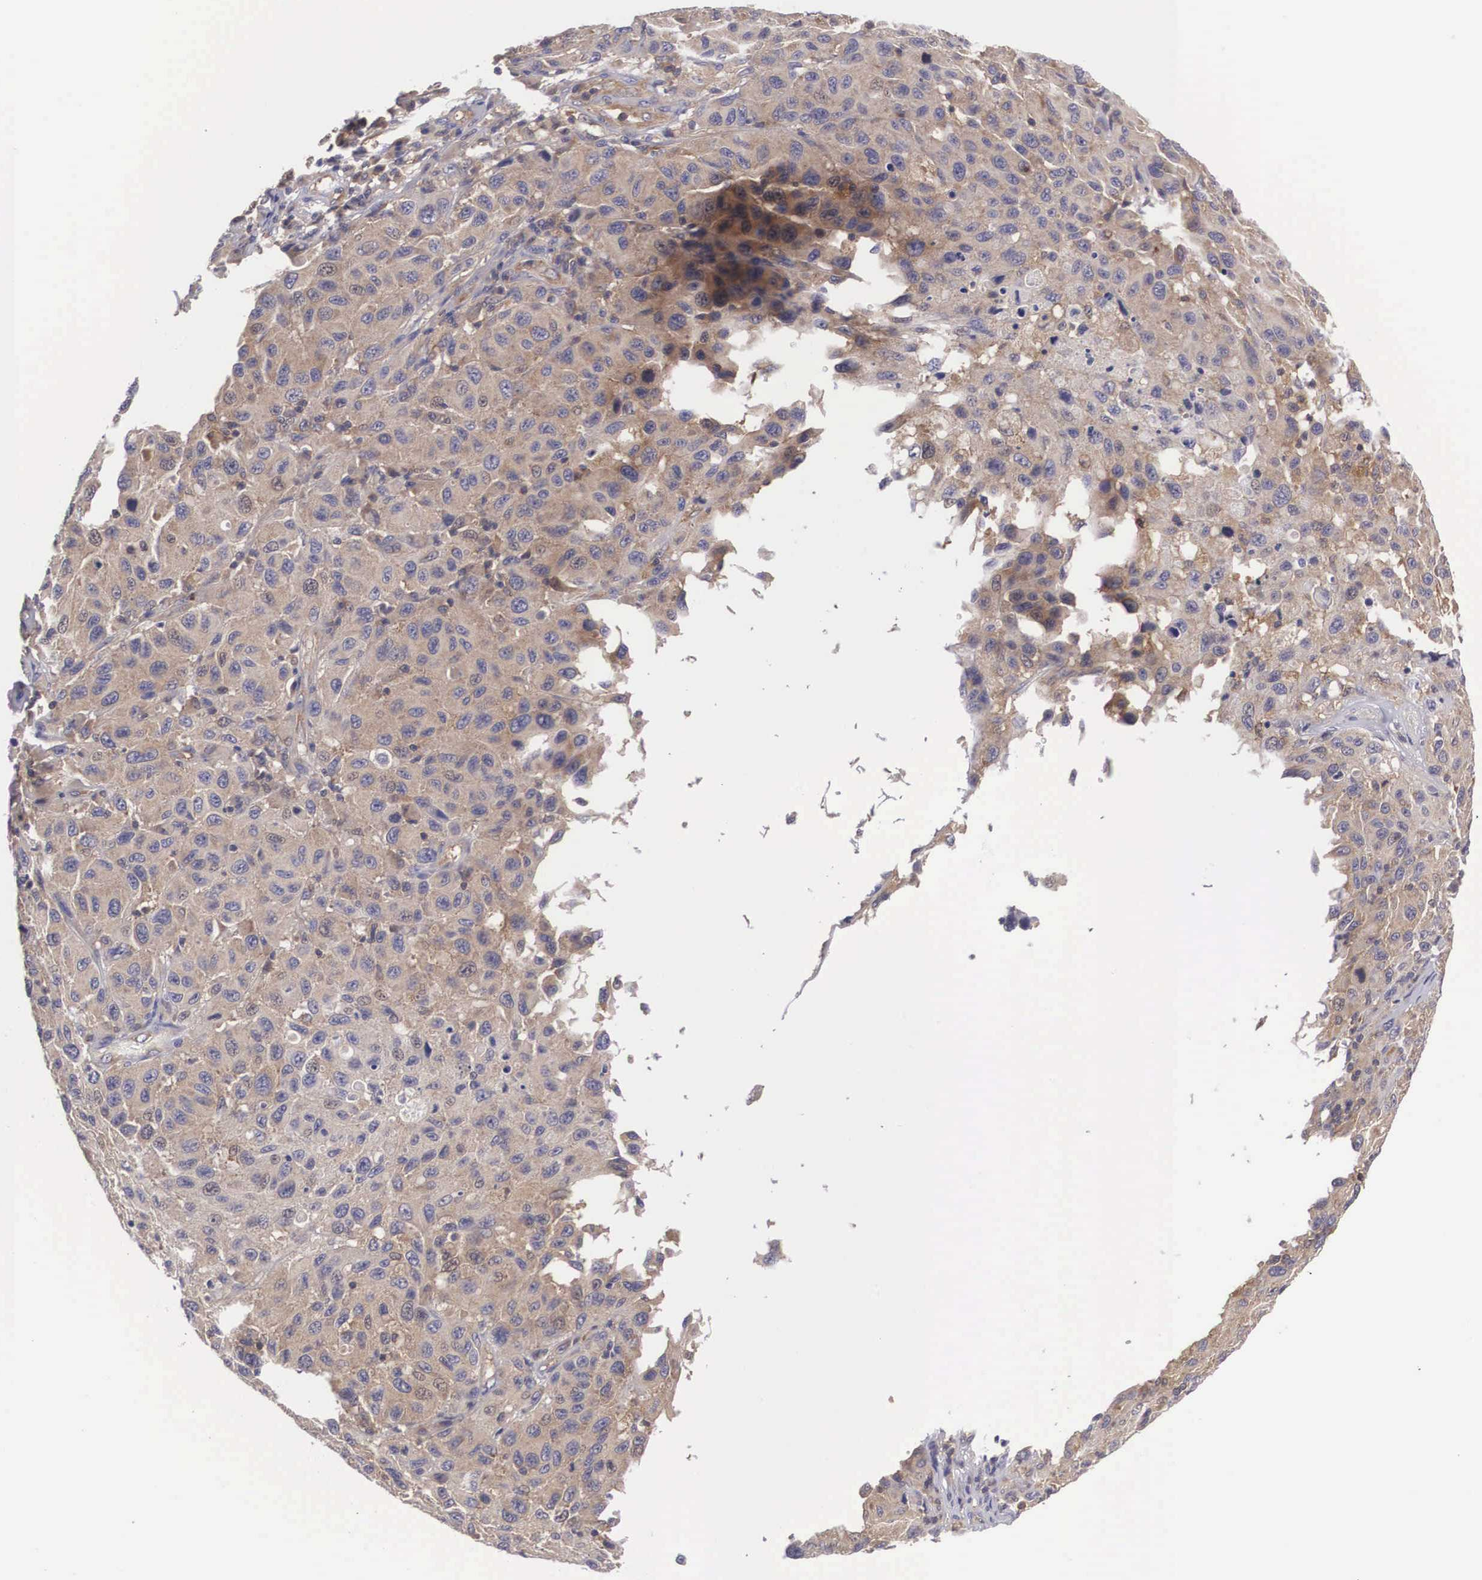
{"staining": {"intensity": "weak", "quantity": ">75%", "location": "cytoplasmic/membranous"}, "tissue": "melanoma", "cell_type": "Tumor cells", "image_type": "cancer", "snomed": [{"axis": "morphology", "description": "Malignant melanoma, NOS"}, {"axis": "topography", "description": "Skin"}], "caption": "The immunohistochemical stain highlights weak cytoplasmic/membranous expression in tumor cells of malignant melanoma tissue.", "gene": "GRIPAP1", "patient": {"sex": "female", "age": 77}}